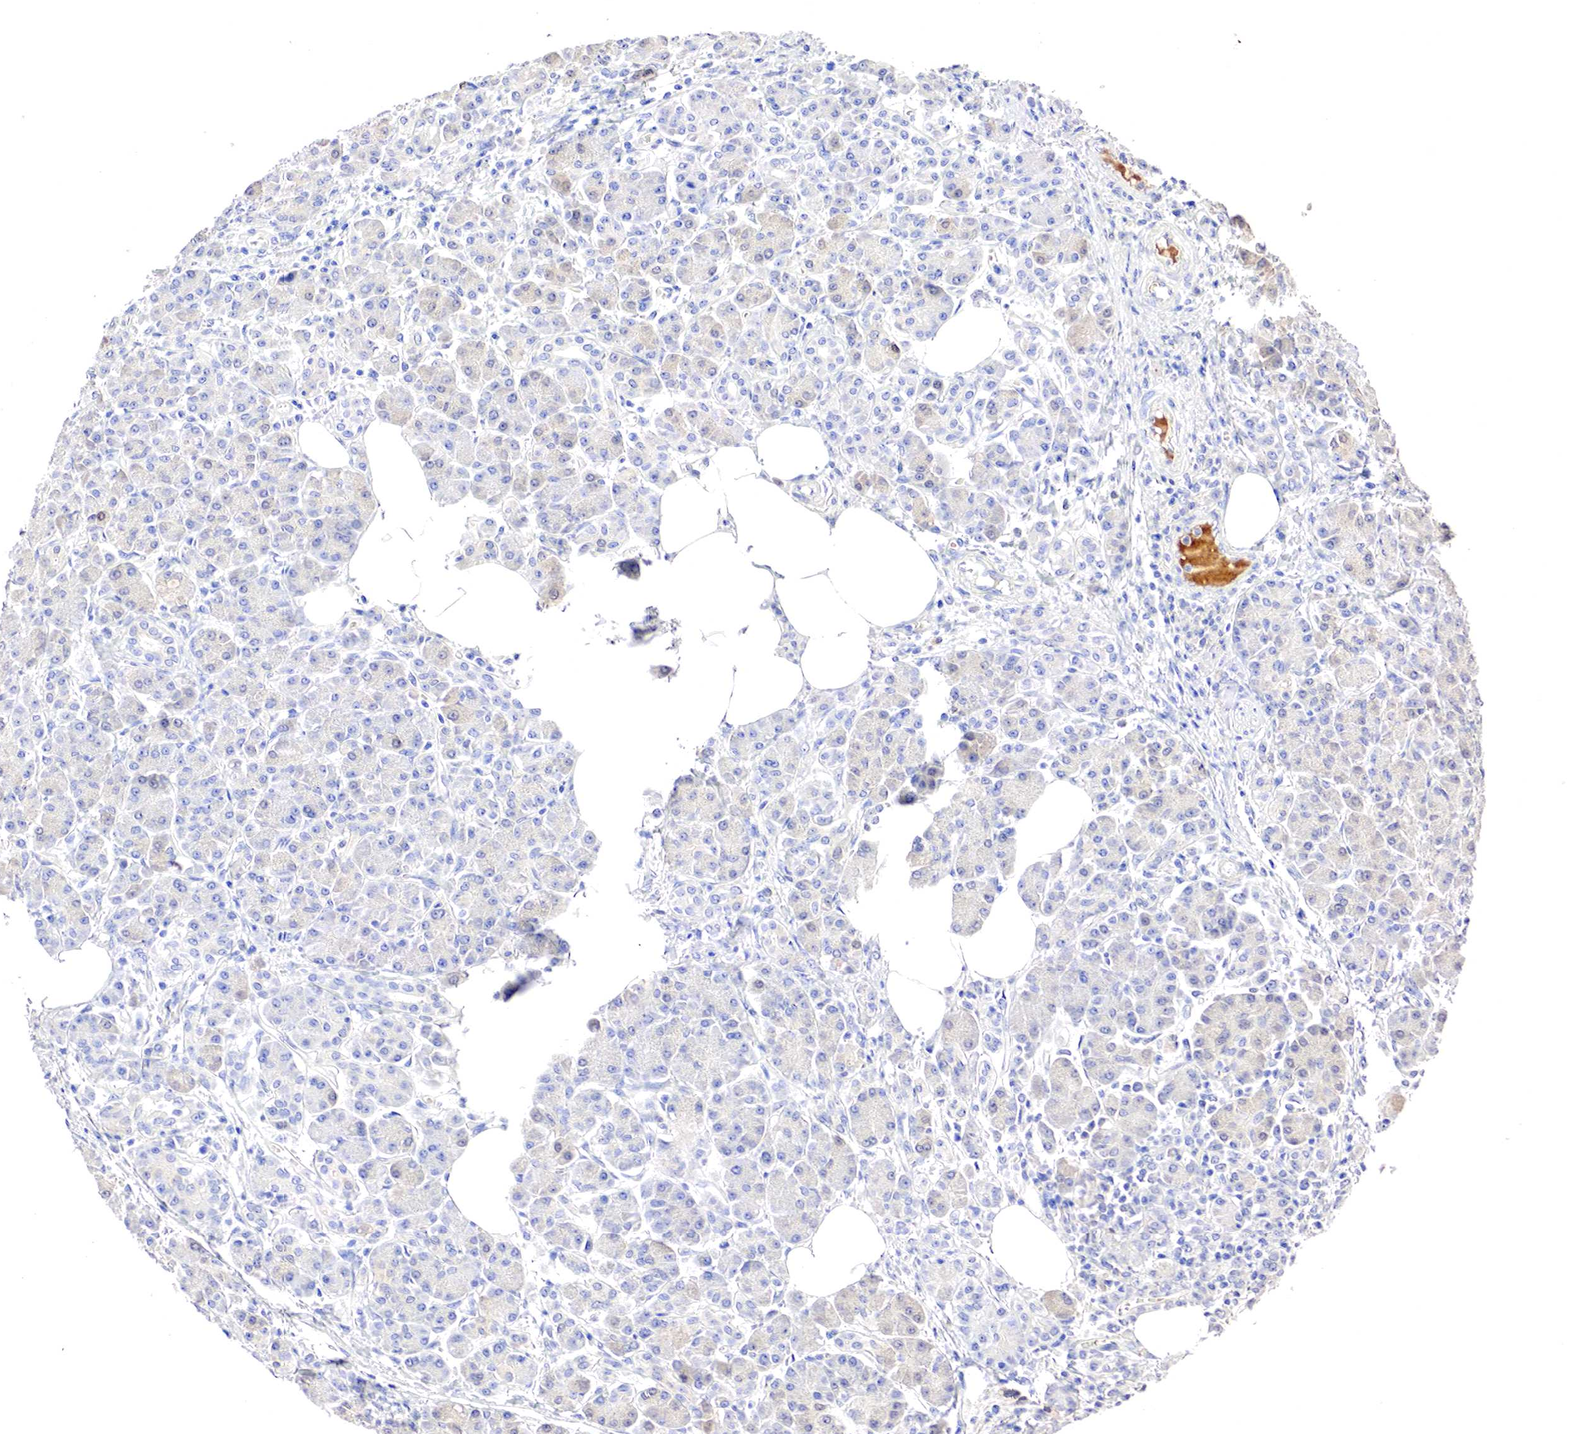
{"staining": {"intensity": "negative", "quantity": "none", "location": "none"}, "tissue": "pancreas", "cell_type": "Exocrine glandular cells", "image_type": "normal", "snomed": [{"axis": "morphology", "description": "Normal tissue, NOS"}, {"axis": "topography", "description": "Pancreas"}], "caption": "Immunohistochemical staining of benign pancreas demonstrates no significant staining in exocrine glandular cells.", "gene": "GATA1", "patient": {"sex": "female", "age": 73}}